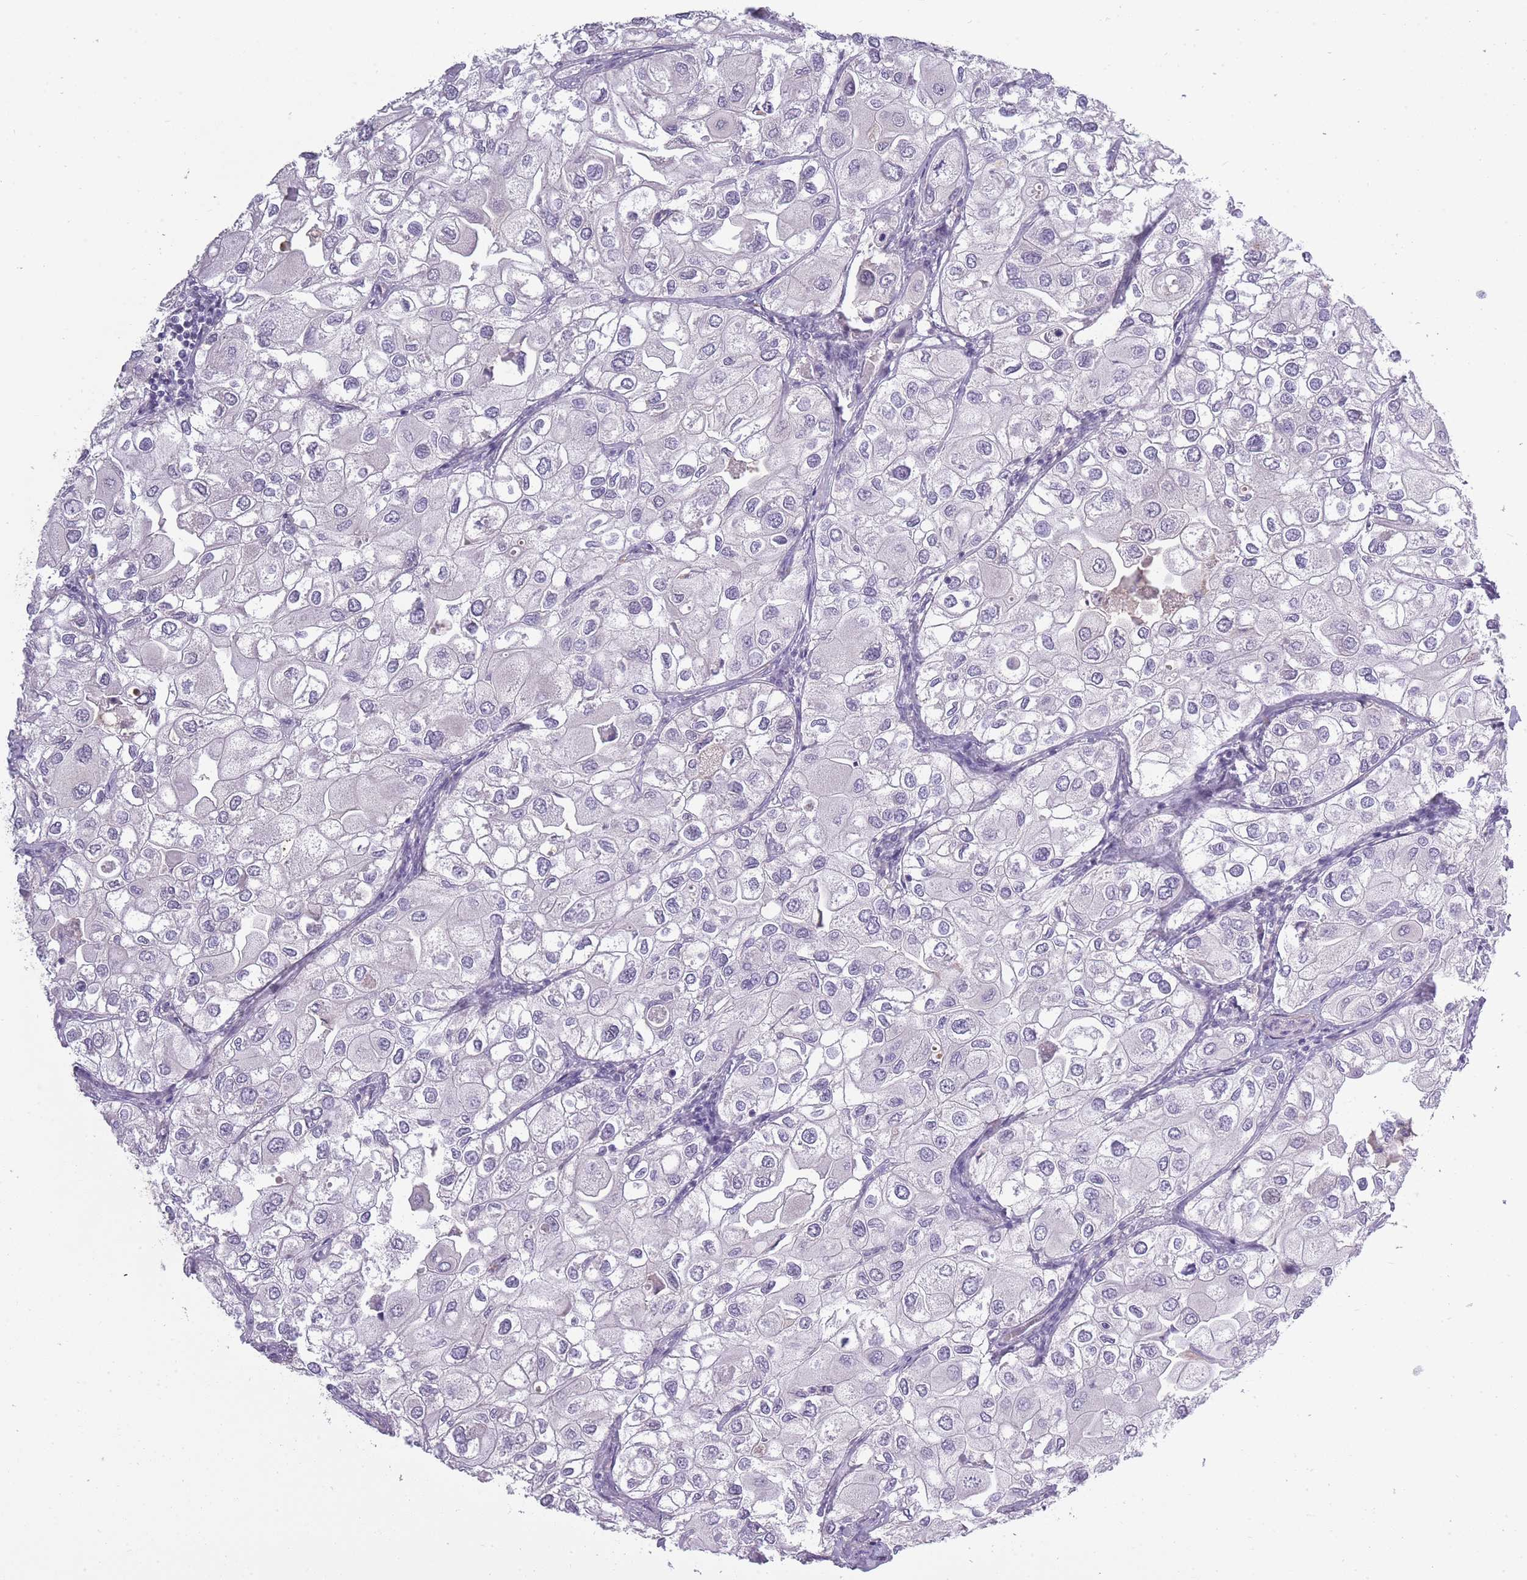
{"staining": {"intensity": "negative", "quantity": "none", "location": "none"}, "tissue": "urothelial cancer", "cell_type": "Tumor cells", "image_type": "cancer", "snomed": [{"axis": "morphology", "description": "Urothelial carcinoma, High grade"}, {"axis": "topography", "description": "Urinary bladder"}], "caption": "This is a histopathology image of IHC staining of urothelial carcinoma (high-grade), which shows no expression in tumor cells. Nuclei are stained in blue.", "gene": "SLC8A2", "patient": {"sex": "male", "age": 64}}